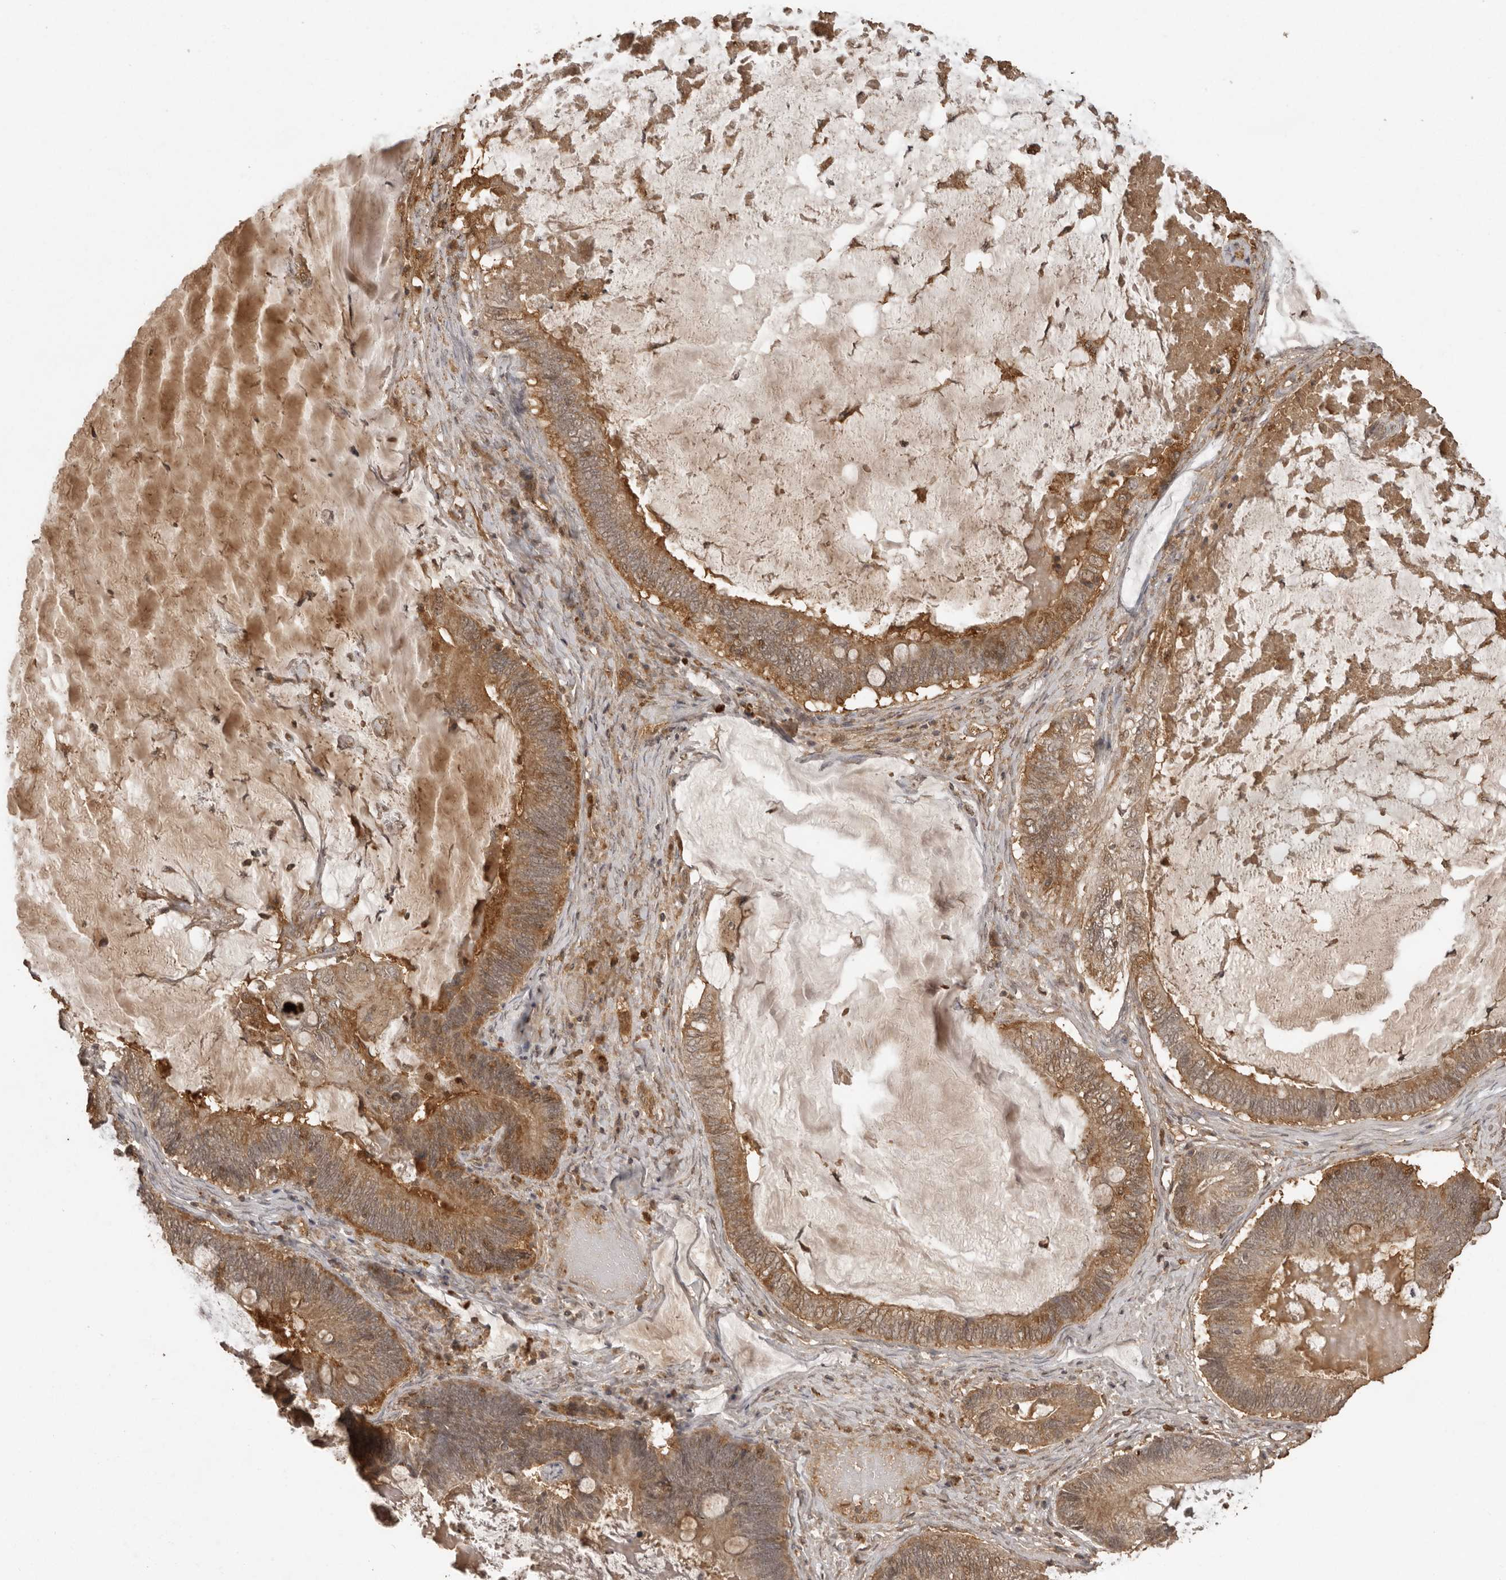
{"staining": {"intensity": "moderate", "quantity": ">75%", "location": "cytoplasmic/membranous"}, "tissue": "ovarian cancer", "cell_type": "Tumor cells", "image_type": "cancer", "snomed": [{"axis": "morphology", "description": "Cystadenocarcinoma, mucinous, NOS"}, {"axis": "topography", "description": "Ovary"}], "caption": "A brown stain shows moderate cytoplasmic/membranous staining of a protein in human ovarian mucinous cystadenocarcinoma tumor cells.", "gene": "CTF1", "patient": {"sex": "female", "age": 61}}